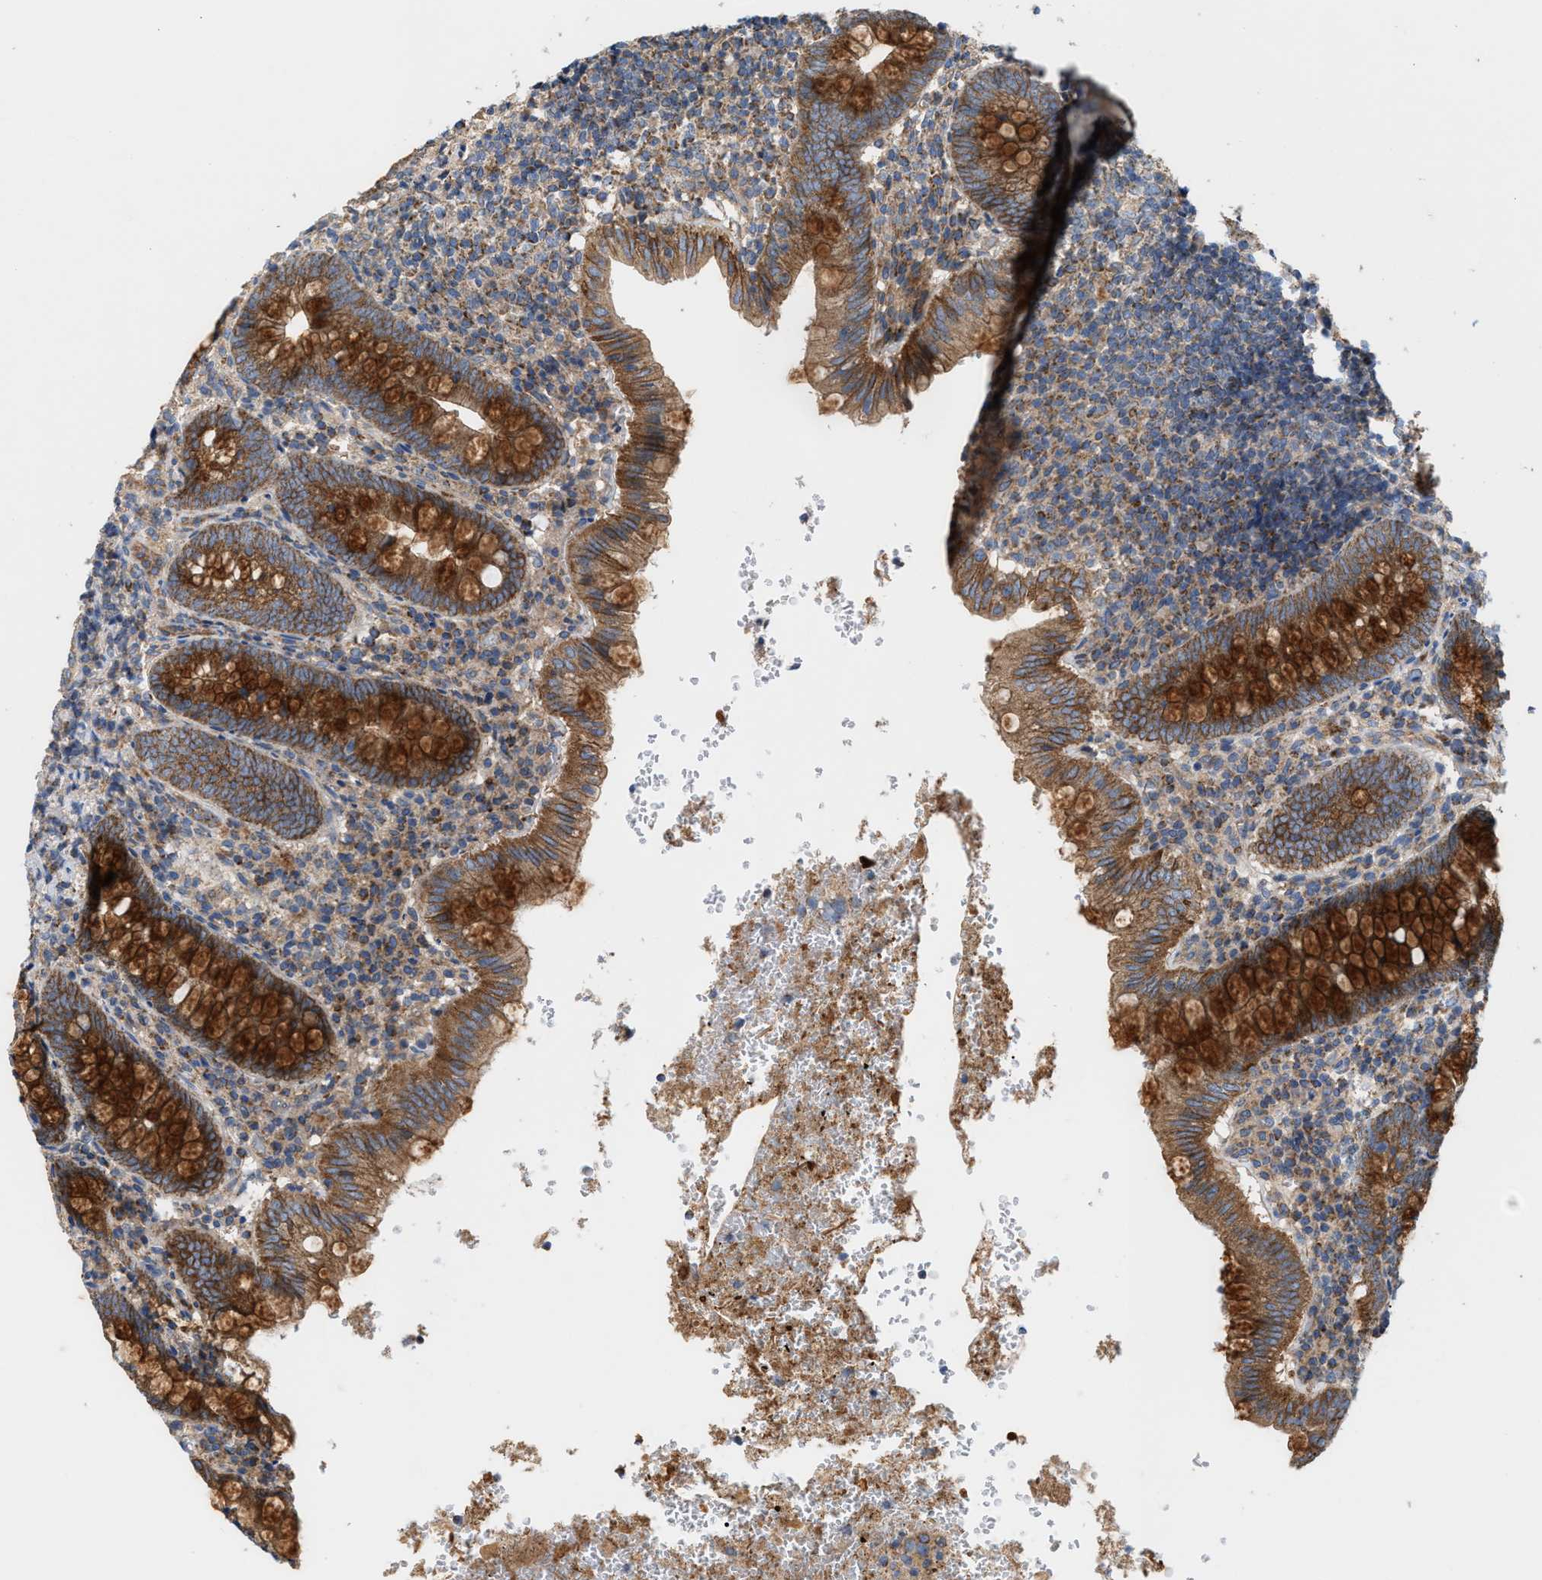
{"staining": {"intensity": "strong", "quantity": ">75%", "location": "cytoplasmic/membranous"}, "tissue": "appendix", "cell_type": "Glandular cells", "image_type": "normal", "snomed": [{"axis": "morphology", "description": "Normal tissue, NOS"}, {"axis": "topography", "description": "Appendix"}], "caption": "An IHC image of benign tissue is shown. Protein staining in brown highlights strong cytoplasmic/membranous positivity in appendix within glandular cells. The staining is performed using DAB (3,3'-diaminobenzidine) brown chromogen to label protein expression. The nuclei are counter-stained blue using hematoxylin.", "gene": "OXSM", "patient": {"sex": "male", "age": 8}}